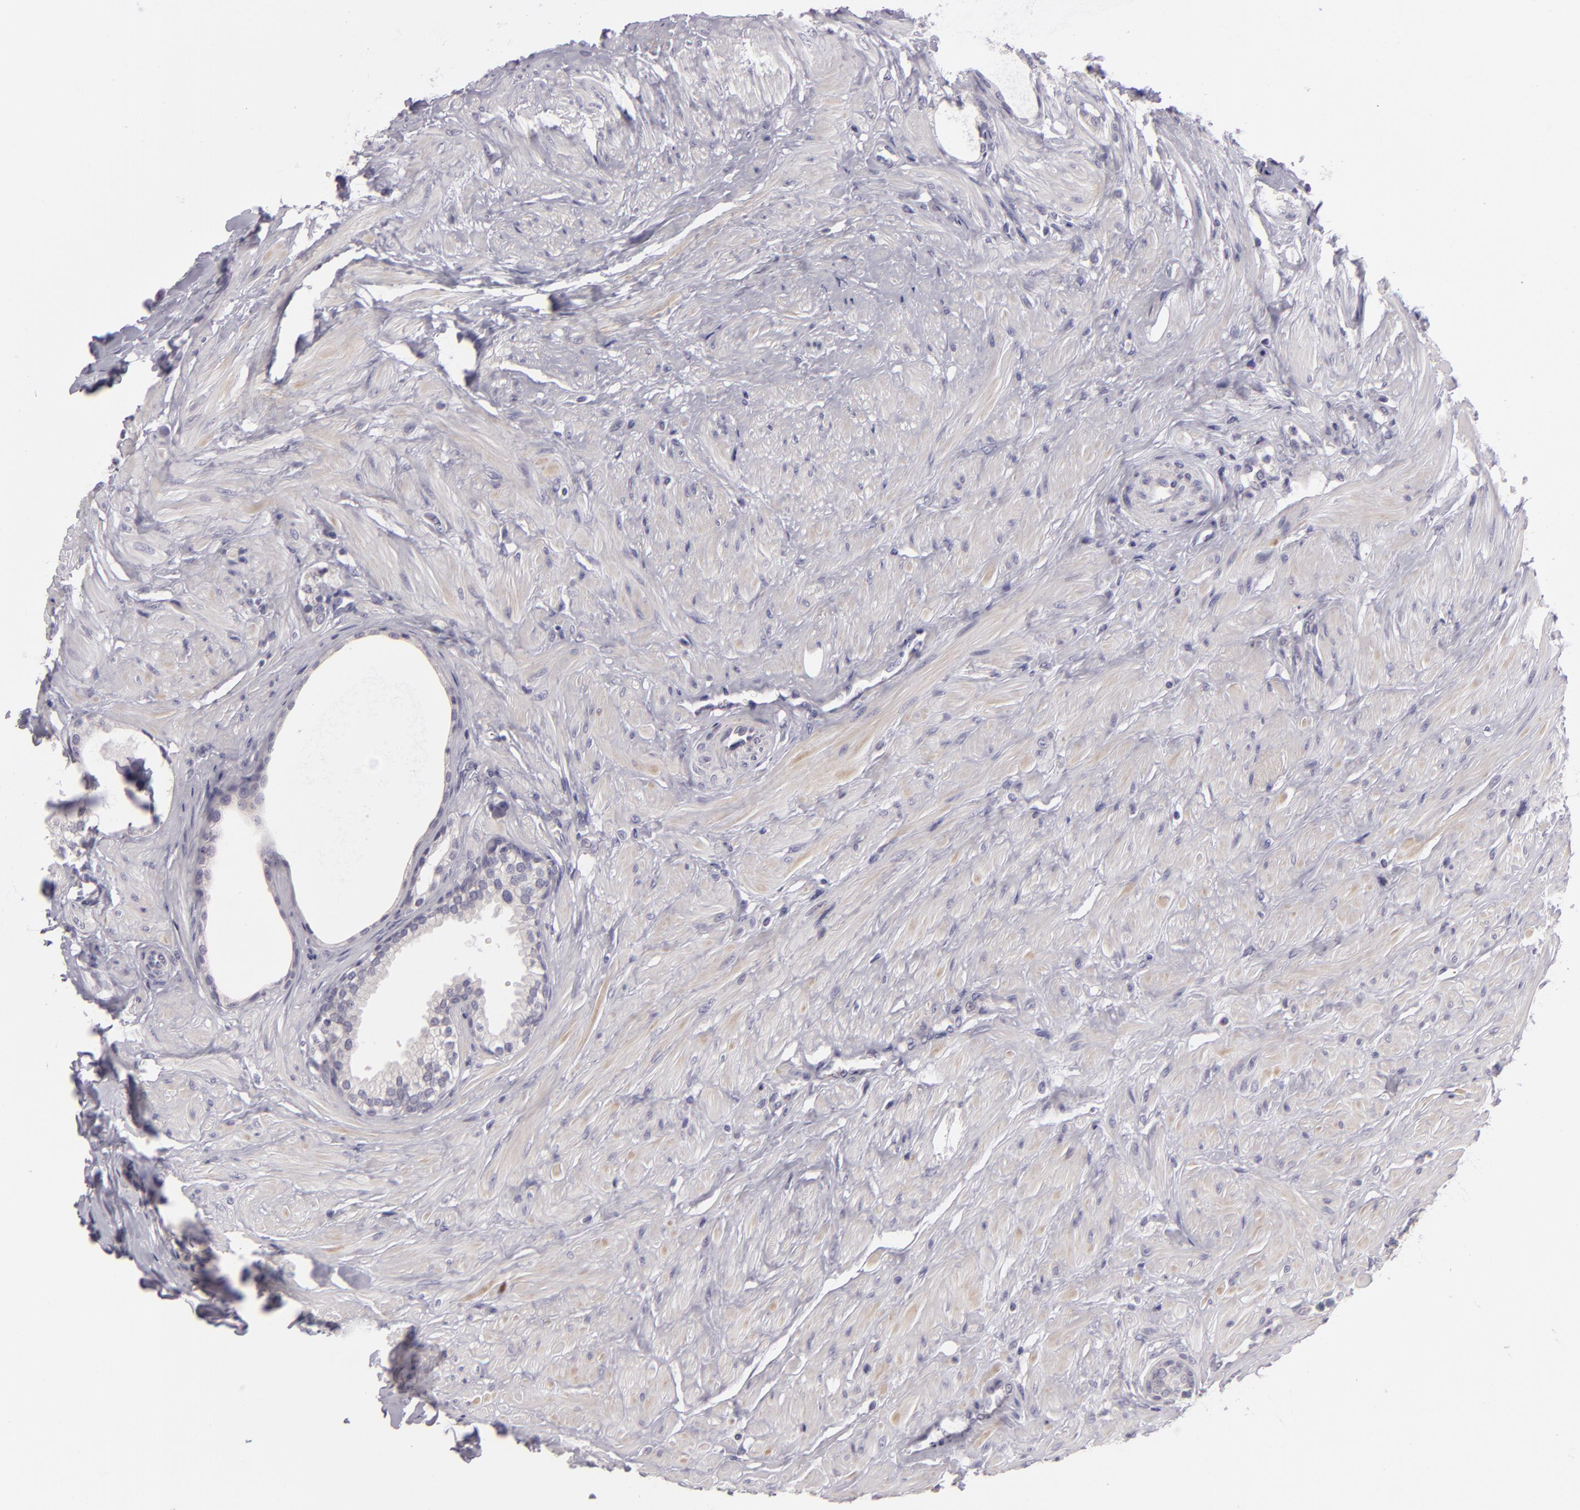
{"staining": {"intensity": "negative", "quantity": "none", "location": "none"}, "tissue": "prostate", "cell_type": "Glandular cells", "image_type": "normal", "snomed": [{"axis": "morphology", "description": "Normal tissue, NOS"}, {"axis": "topography", "description": "Prostate"}], "caption": "Glandular cells show no significant positivity in benign prostate. (Stains: DAB IHC with hematoxylin counter stain, Microscopy: brightfield microscopy at high magnification).", "gene": "EGFL6", "patient": {"sex": "male", "age": 64}}